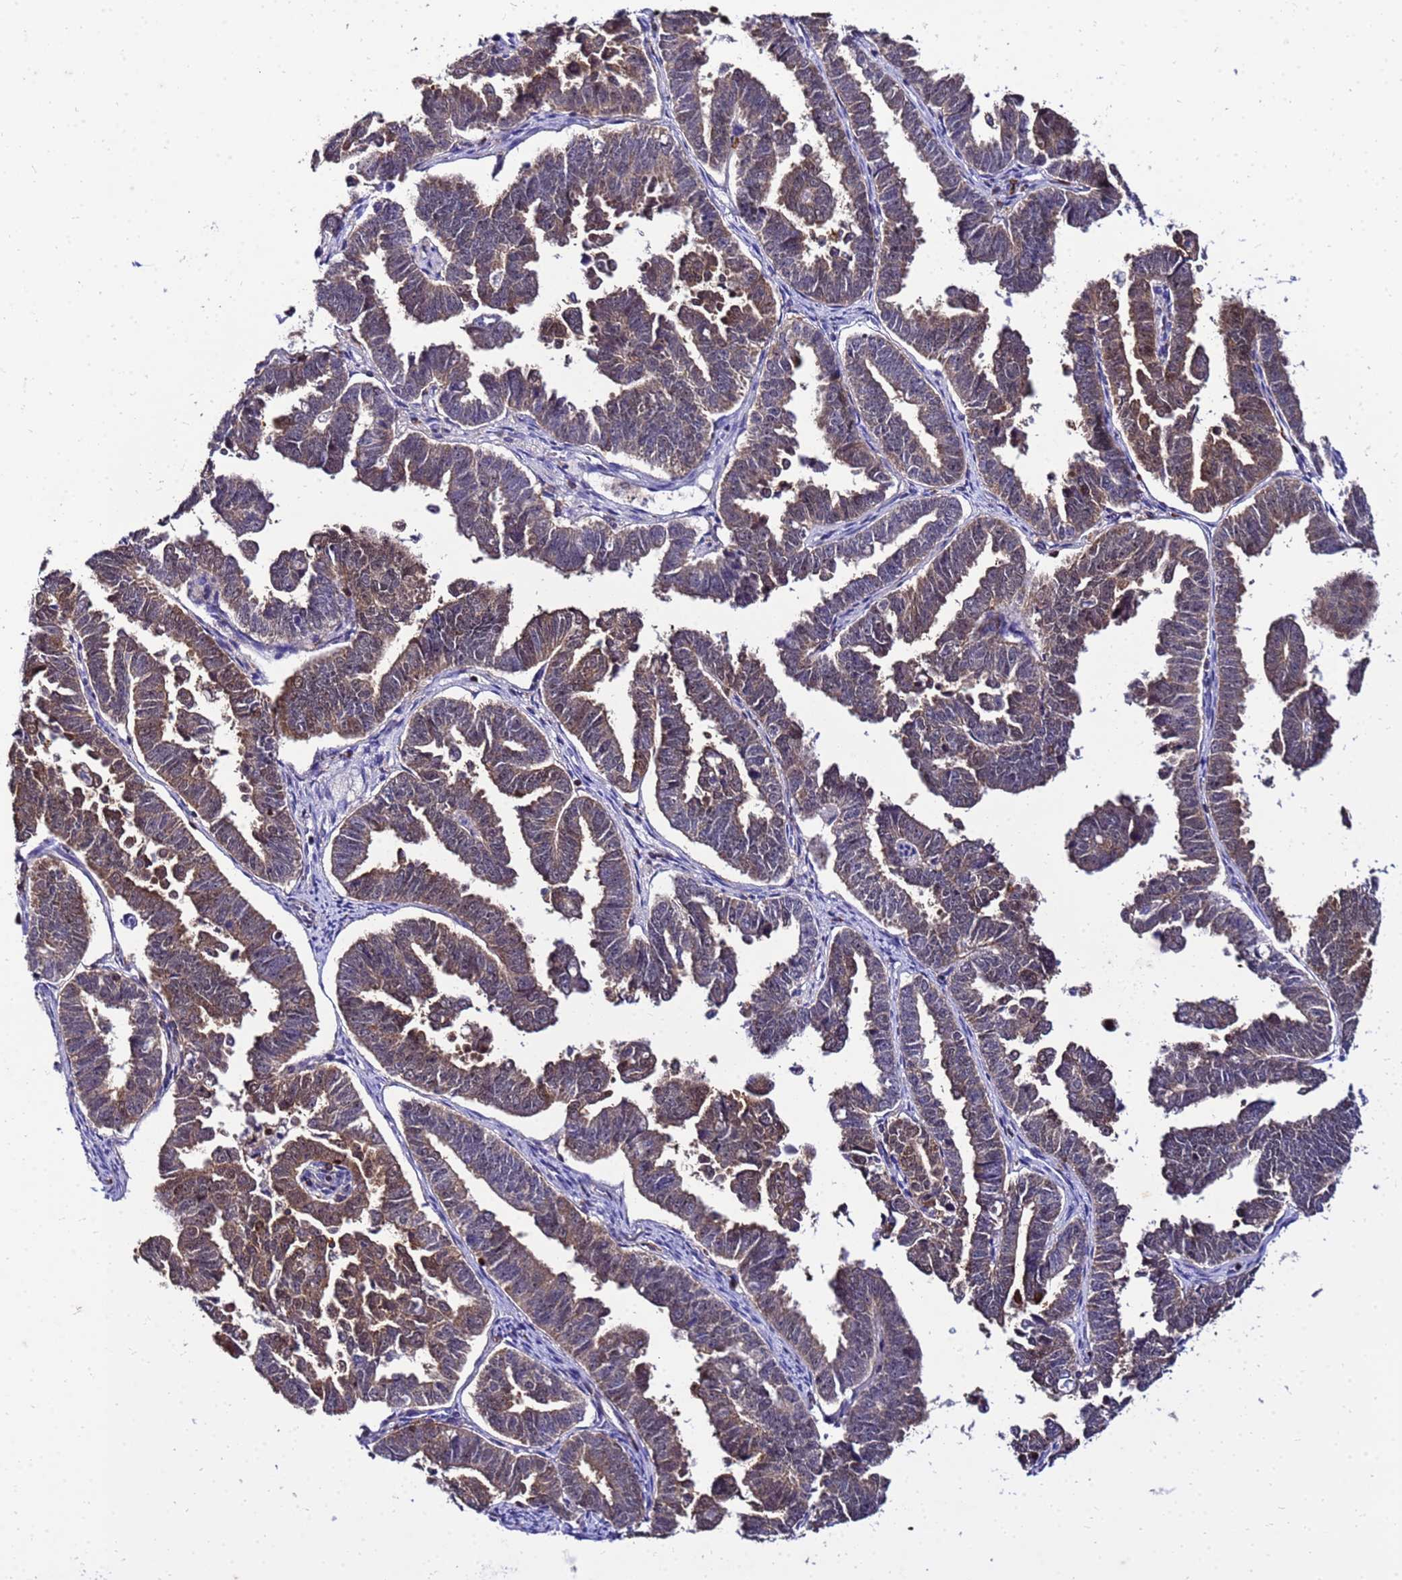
{"staining": {"intensity": "moderate", "quantity": "25%-75%", "location": "cytoplasmic/membranous"}, "tissue": "endometrial cancer", "cell_type": "Tumor cells", "image_type": "cancer", "snomed": [{"axis": "morphology", "description": "Adenocarcinoma, NOS"}, {"axis": "topography", "description": "Endometrium"}], "caption": "Immunohistochemistry (IHC) photomicrograph of endometrial cancer stained for a protein (brown), which shows medium levels of moderate cytoplasmic/membranous positivity in about 25%-75% of tumor cells.", "gene": "DBNDD2", "patient": {"sex": "female", "age": 75}}